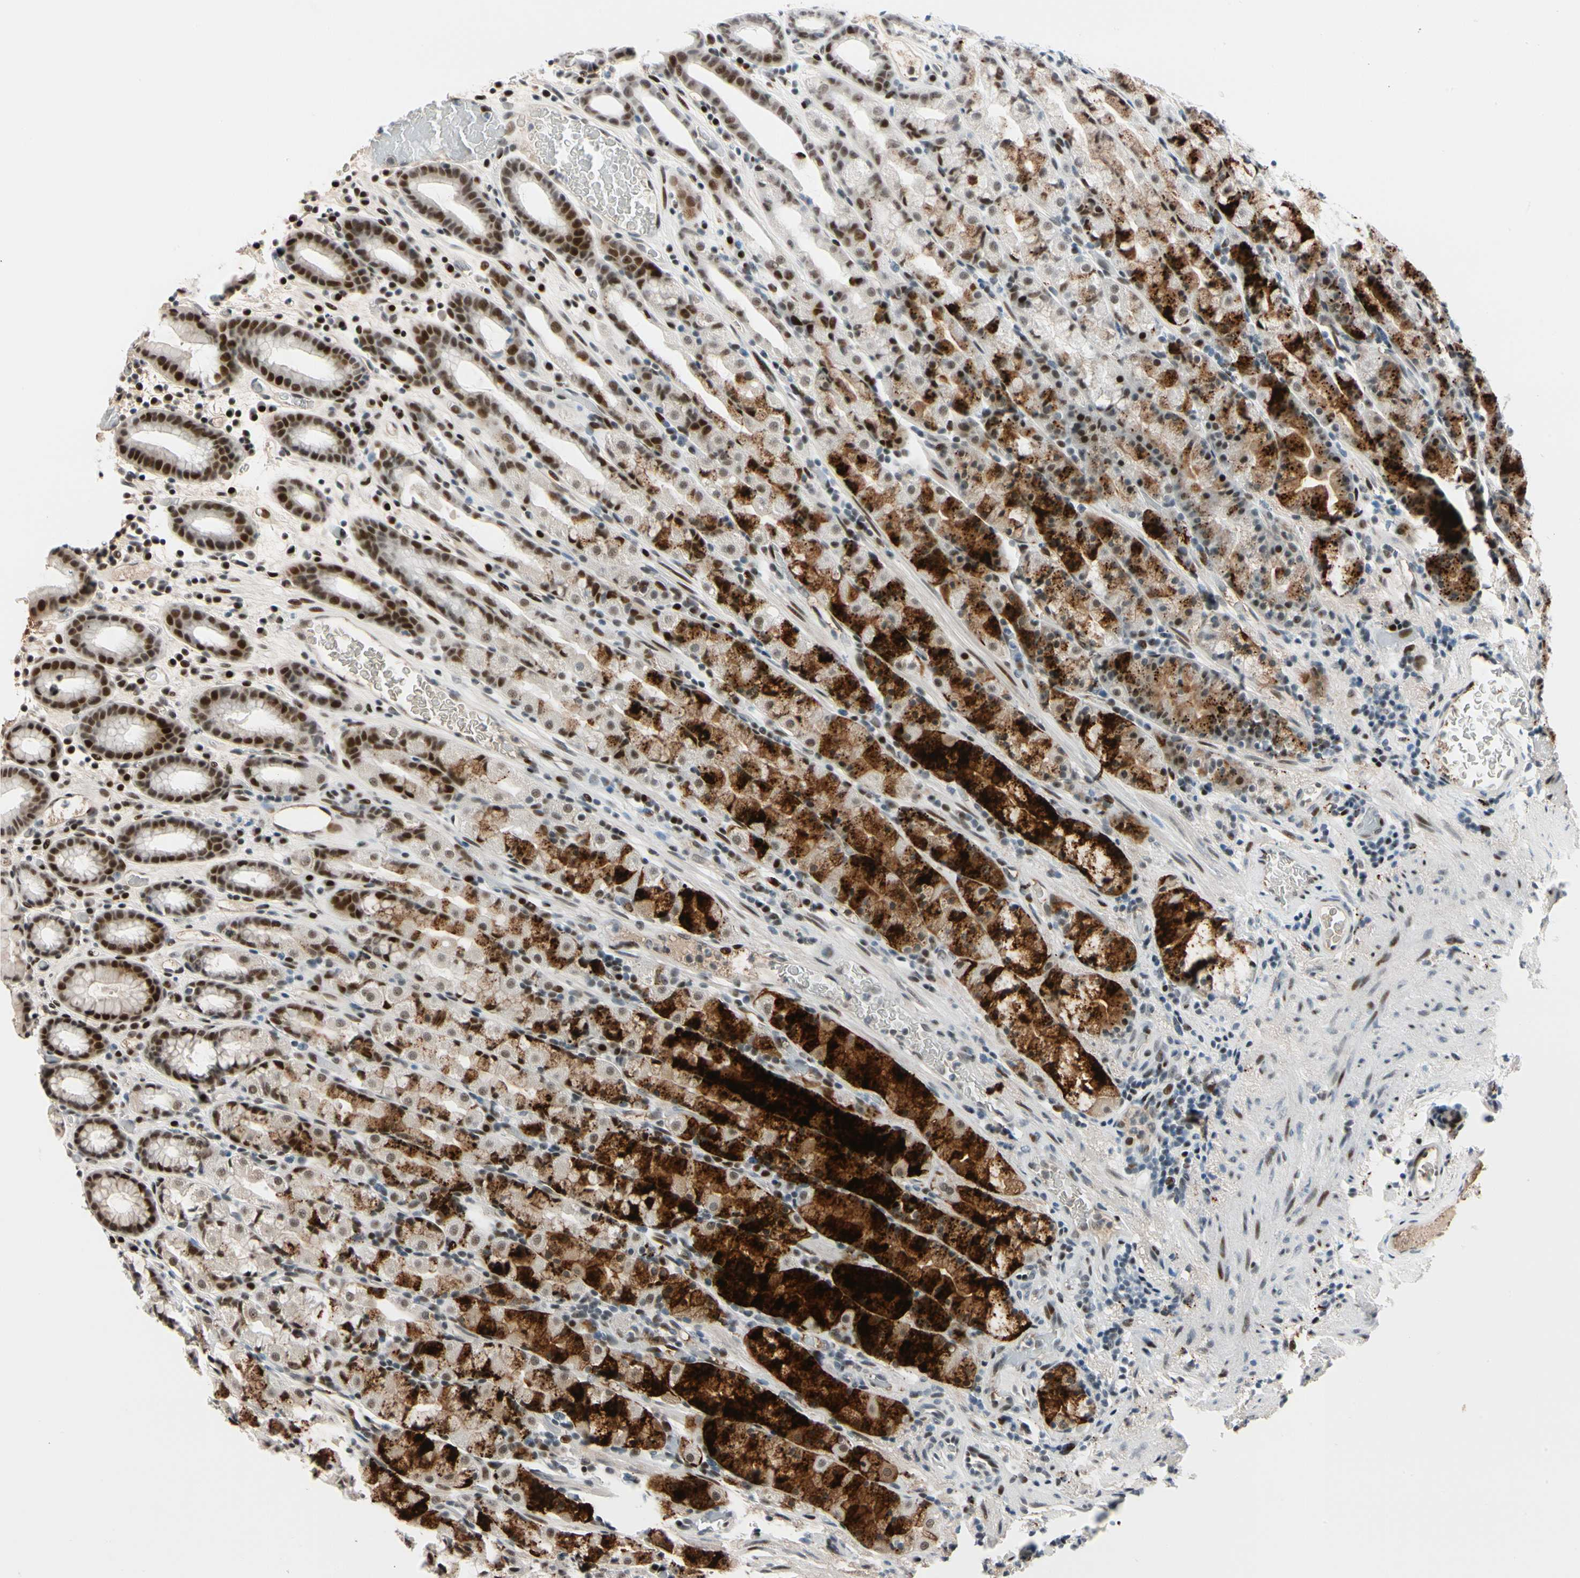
{"staining": {"intensity": "moderate", "quantity": ">75%", "location": "cytoplasmic/membranous,nuclear"}, "tissue": "stomach", "cell_type": "Glandular cells", "image_type": "normal", "snomed": [{"axis": "morphology", "description": "Normal tissue, NOS"}, {"axis": "topography", "description": "Stomach, upper"}], "caption": "IHC photomicrograph of normal stomach: human stomach stained using IHC shows medium levels of moderate protein expression localized specifically in the cytoplasmic/membranous,nuclear of glandular cells, appearing as a cytoplasmic/membranous,nuclear brown color.", "gene": "FOXO3", "patient": {"sex": "male", "age": 68}}